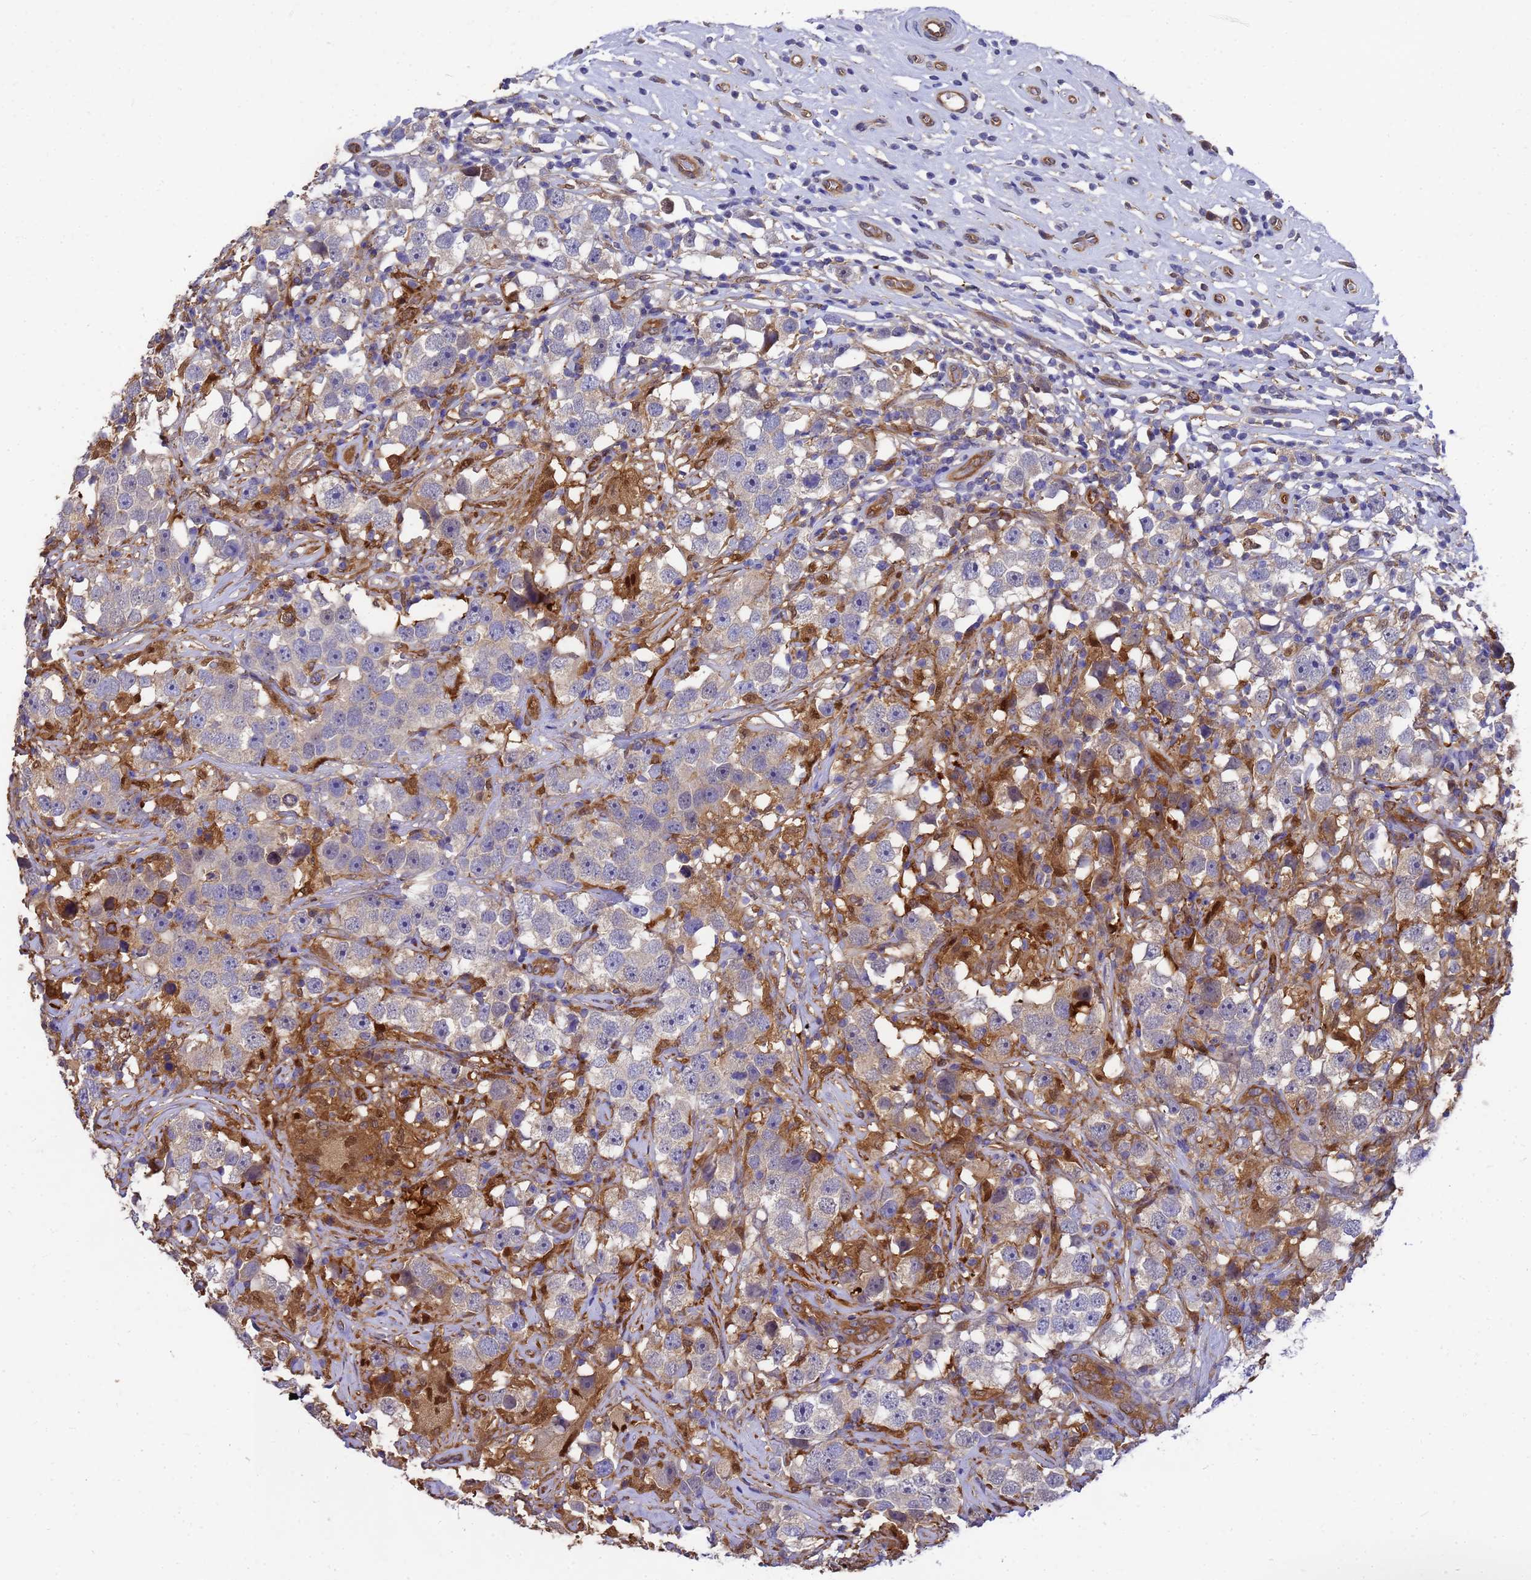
{"staining": {"intensity": "weak", "quantity": "25%-75%", "location": "cytoplasmic/membranous"}, "tissue": "testis cancer", "cell_type": "Tumor cells", "image_type": "cancer", "snomed": [{"axis": "morphology", "description": "Seminoma, NOS"}, {"axis": "topography", "description": "Testis"}], "caption": "Protein analysis of testis cancer tissue displays weak cytoplasmic/membranous expression in about 25%-75% of tumor cells. The staining is performed using DAB (3,3'-diaminobenzidine) brown chromogen to label protein expression. The nuclei are counter-stained blue using hematoxylin.", "gene": "SLC35E2B", "patient": {"sex": "male", "age": 49}}